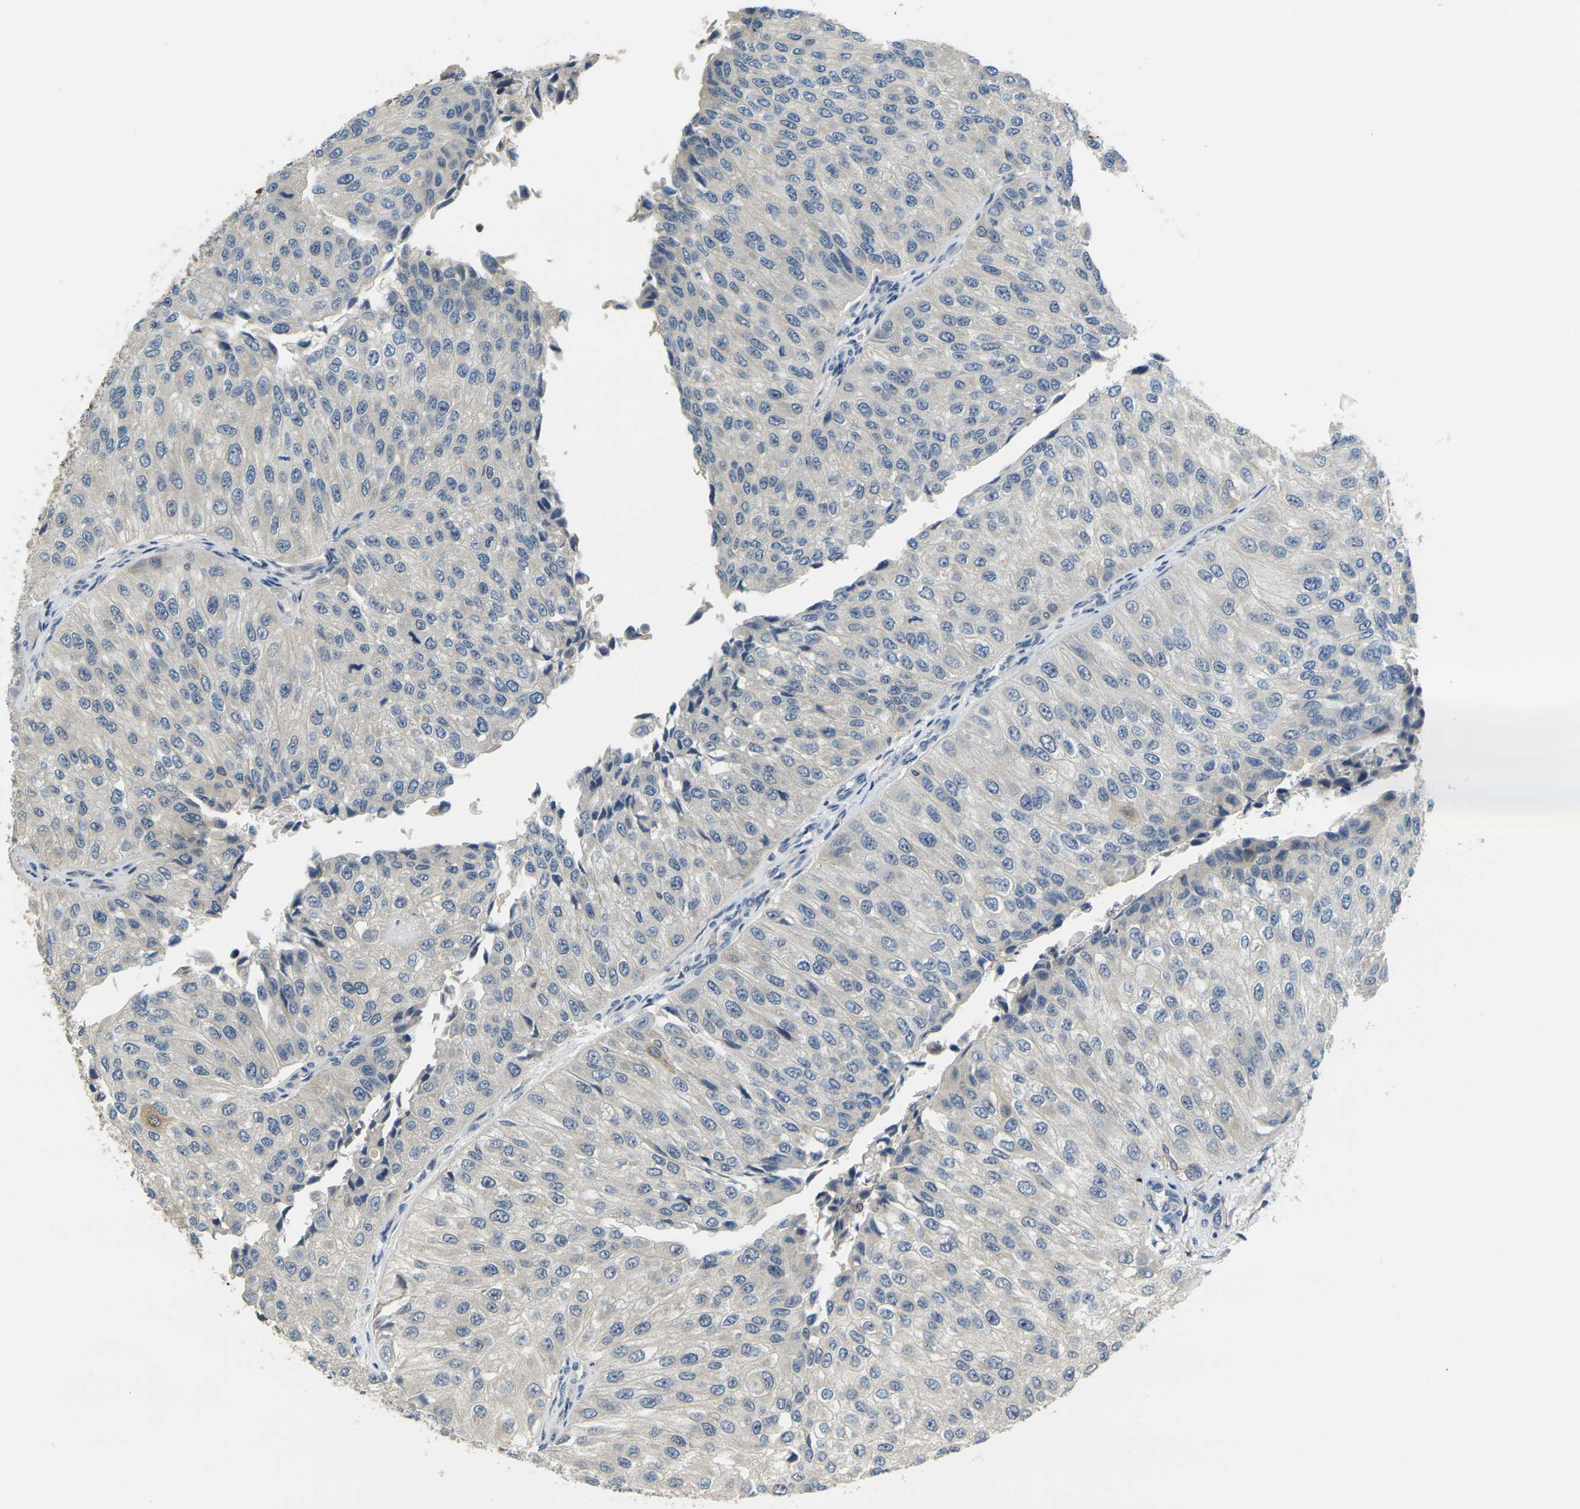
{"staining": {"intensity": "negative", "quantity": "none", "location": "none"}, "tissue": "urothelial cancer", "cell_type": "Tumor cells", "image_type": "cancer", "snomed": [{"axis": "morphology", "description": "Urothelial carcinoma, High grade"}, {"axis": "topography", "description": "Kidney"}, {"axis": "topography", "description": "Urinary bladder"}], "caption": "This is a micrograph of immunohistochemistry staining of urothelial cancer, which shows no staining in tumor cells.", "gene": "KLHL8", "patient": {"sex": "male", "age": 77}}